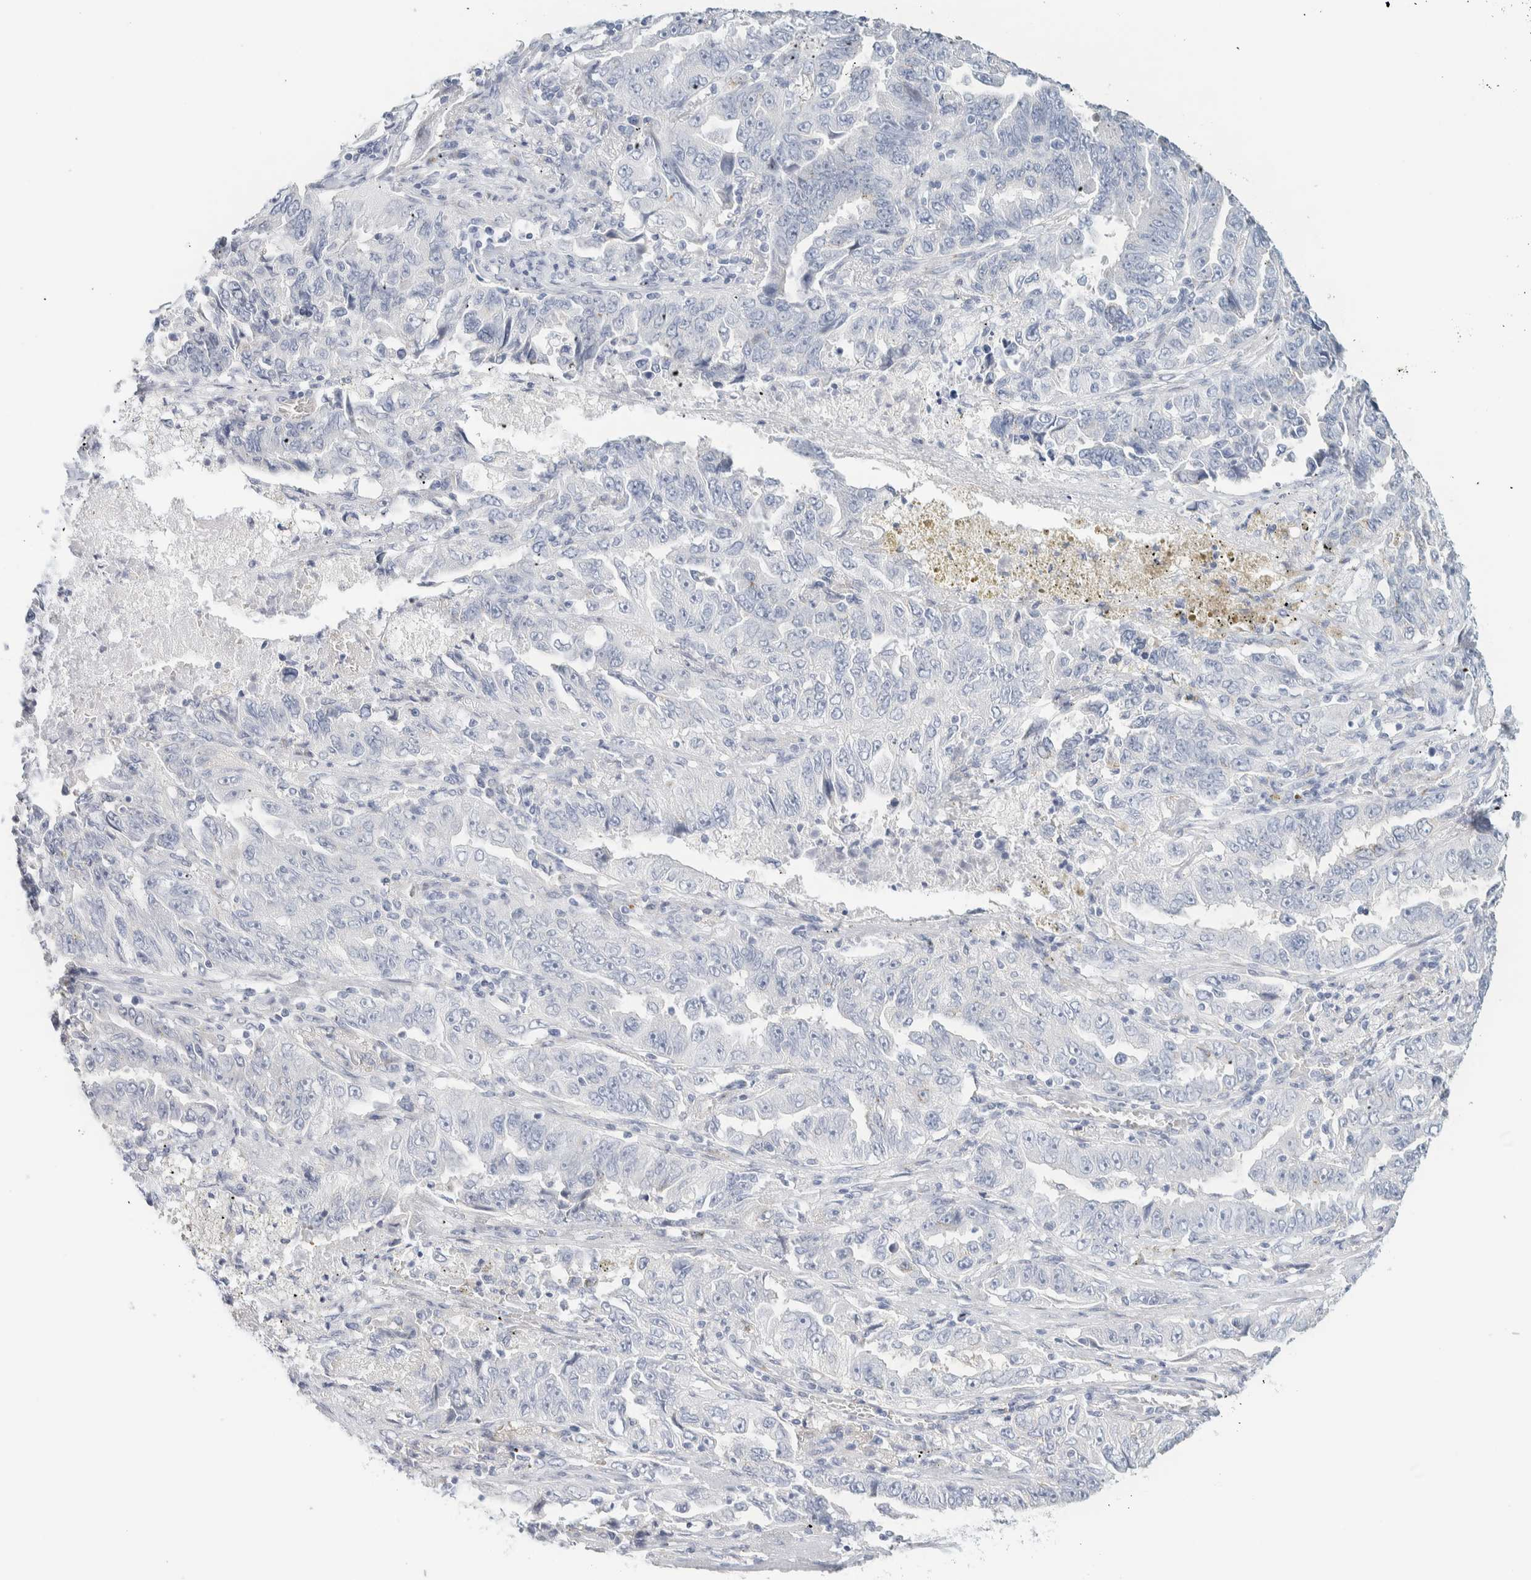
{"staining": {"intensity": "negative", "quantity": "none", "location": "none"}, "tissue": "lung cancer", "cell_type": "Tumor cells", "image_type": "cancer", "snomed": [{"axis": "morphology", "description": "Adenocarcinoma, NOS"}, {"axis": "topography", "description": "Lung"}], "caption": "Immunohistochemical staining of lung adenocarcinoma shows no significant positivity in tumor cells.", "gene": "SPNS3", "patient": {"sex": "female", "age": 51}}